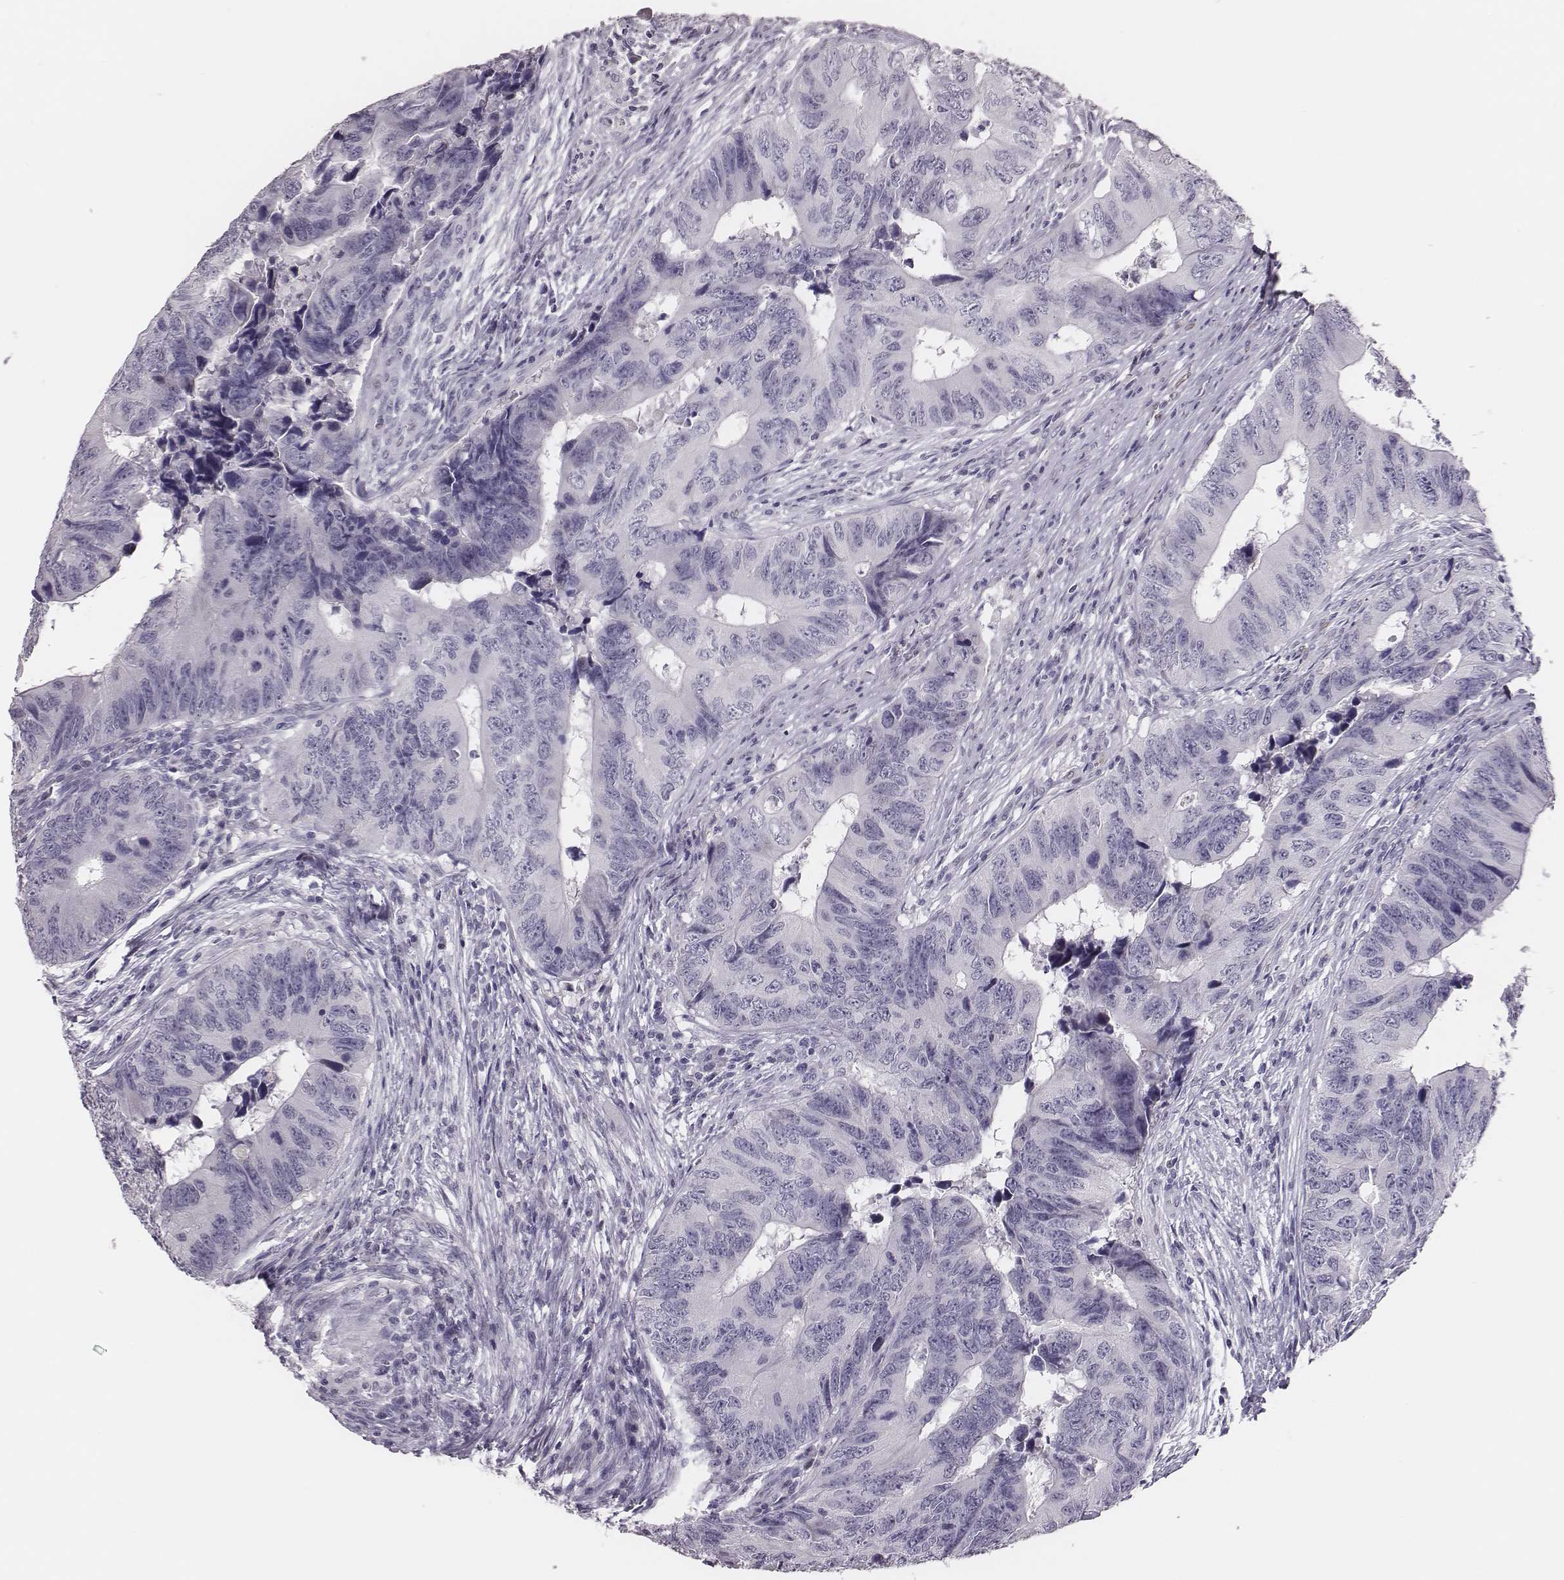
{"staining": {"intensity": "negative", "quantity": "none", "location": "none"}, "tissue": "colorectal cancer", "cell_type": "Tumor cells", "image_type": "cancer", "snomed": [{"axis": "morphology", "description": "Adenocarcinoma, NOS"}, {"axis": "topography", "description": "Colon"}], "caption": "There is no significant staining in tumor cells of colorectal cancer (adenocarcinoma).", "gene": "ADGRF4", "patient": {"sex": "female", "age": 82}}